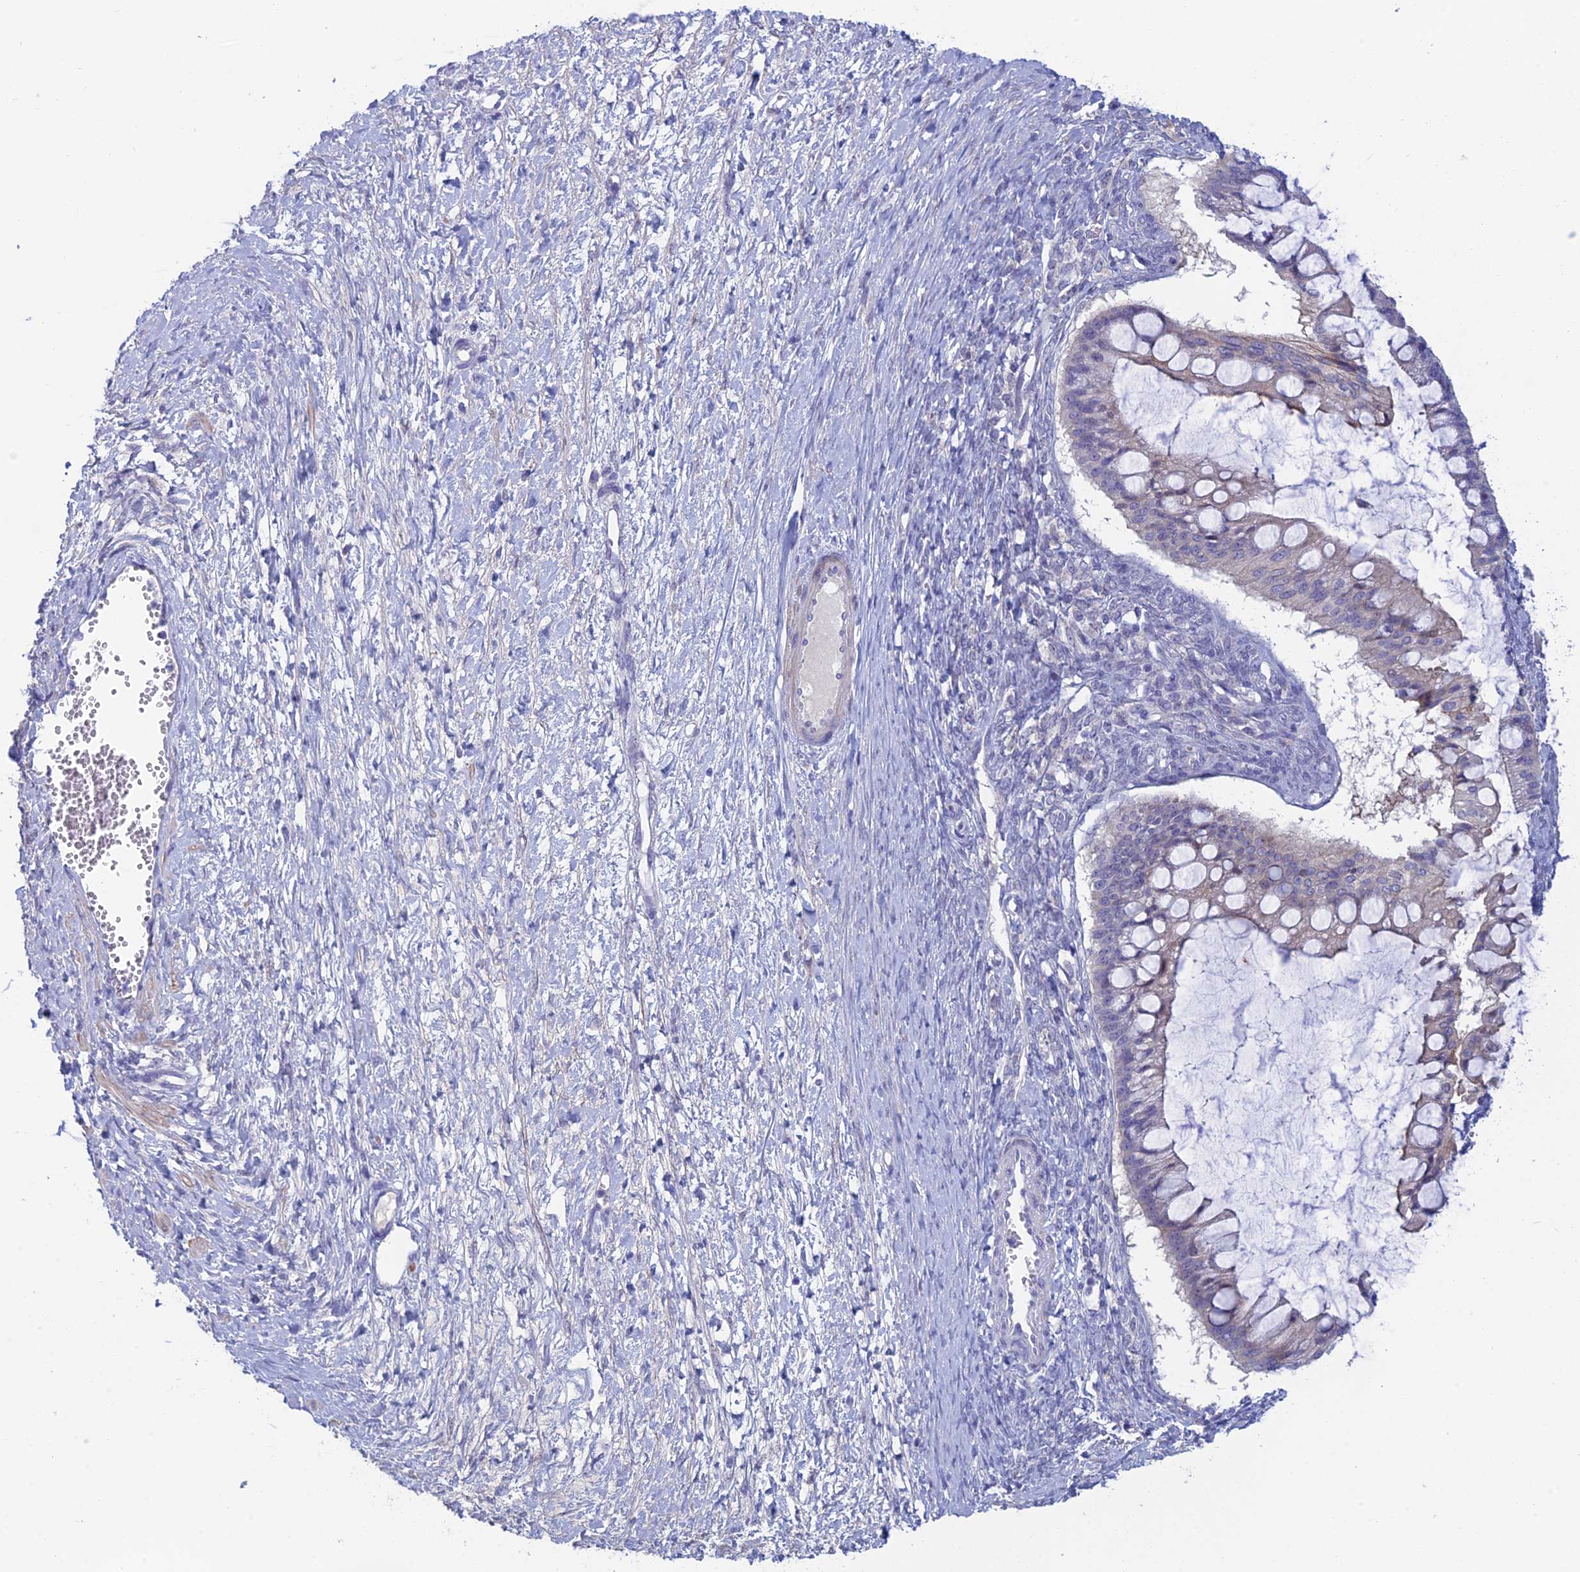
{"staining": {"intensity": "negative", "quantity": "none", "location": "none"}, "tissue": "ovarian cancer", "cell_type": "Tumor cells", "image_type": "cancer", "snomed": [{"axis": "morphology", "description": "Cystadenocarcinoma, mucinous, NOS"}, {"axis": "topography", "description": "Ovary"}], "caption": "Immunohistochemistry (IHC) of ovarian cancer exhibits no staining in tumor cells.", "gene": "XPO7", "patient": {"sex": "female", "age": 73}}